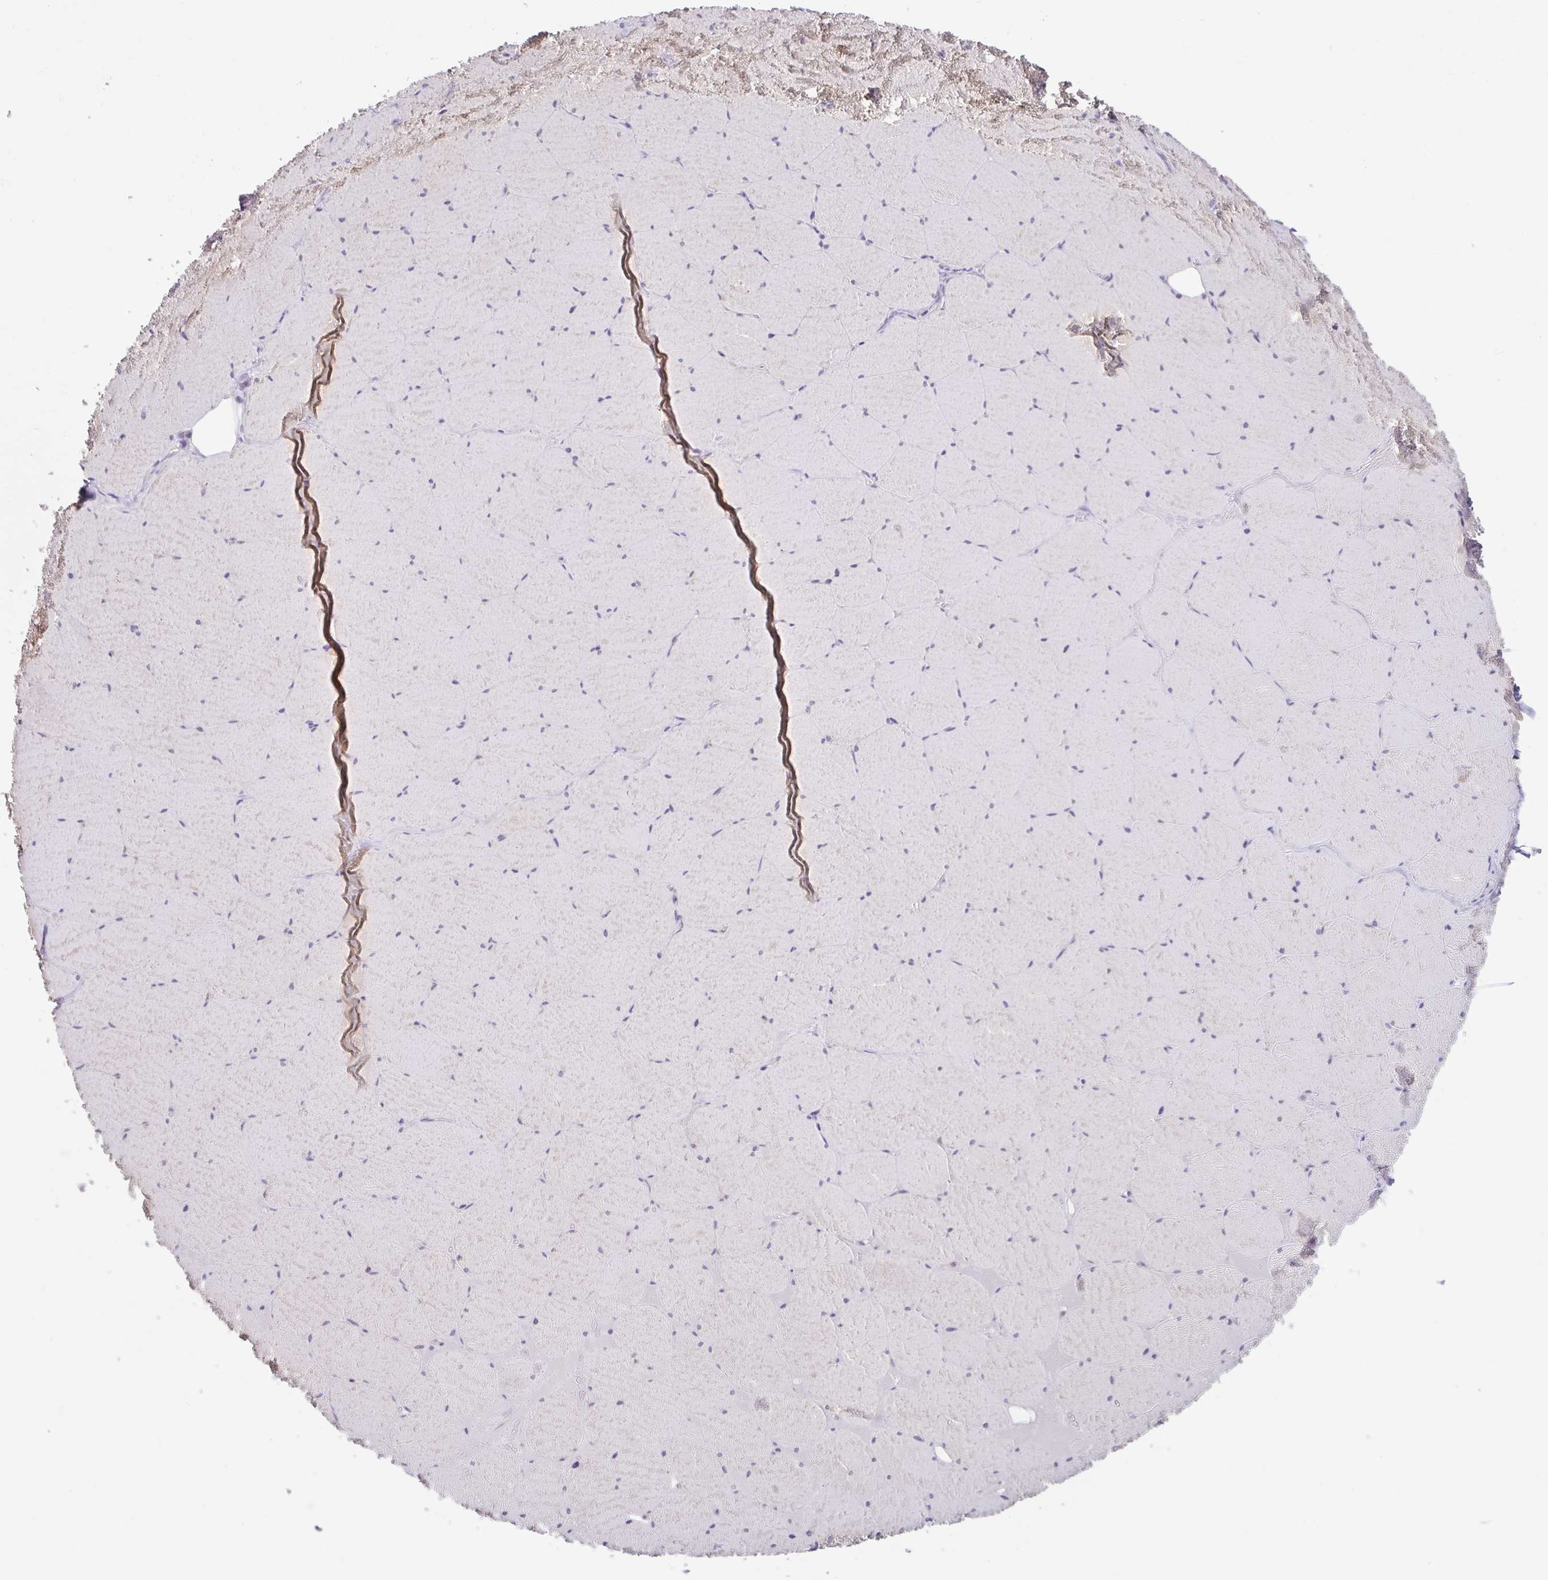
{"staining": {"intensity": "weak", "quantity": "<25%", "location": "cytoplasmic/membranous"}, "tissue": "skeletal muscle", "cell_type": "Myocytes", "image_type": "normal", "snomed": [{"axis": "morphology", "description": "Normal tissue, NOS"}, {"axis": "topography", "description": "Skeletal muscle"}, {"axis": "topography", "description": "Head-Neck"}], "caption": "High magnification brightfield microscopy of unremarkable skeletal muscle stained with DAB (3,3'-diaminobenzidine) (brown) and counterstained with hematoxylin (blue): myocytes show no significant expression.", "gene": "NT5C1B", "patient": {"sex": "male", "age": 66}}